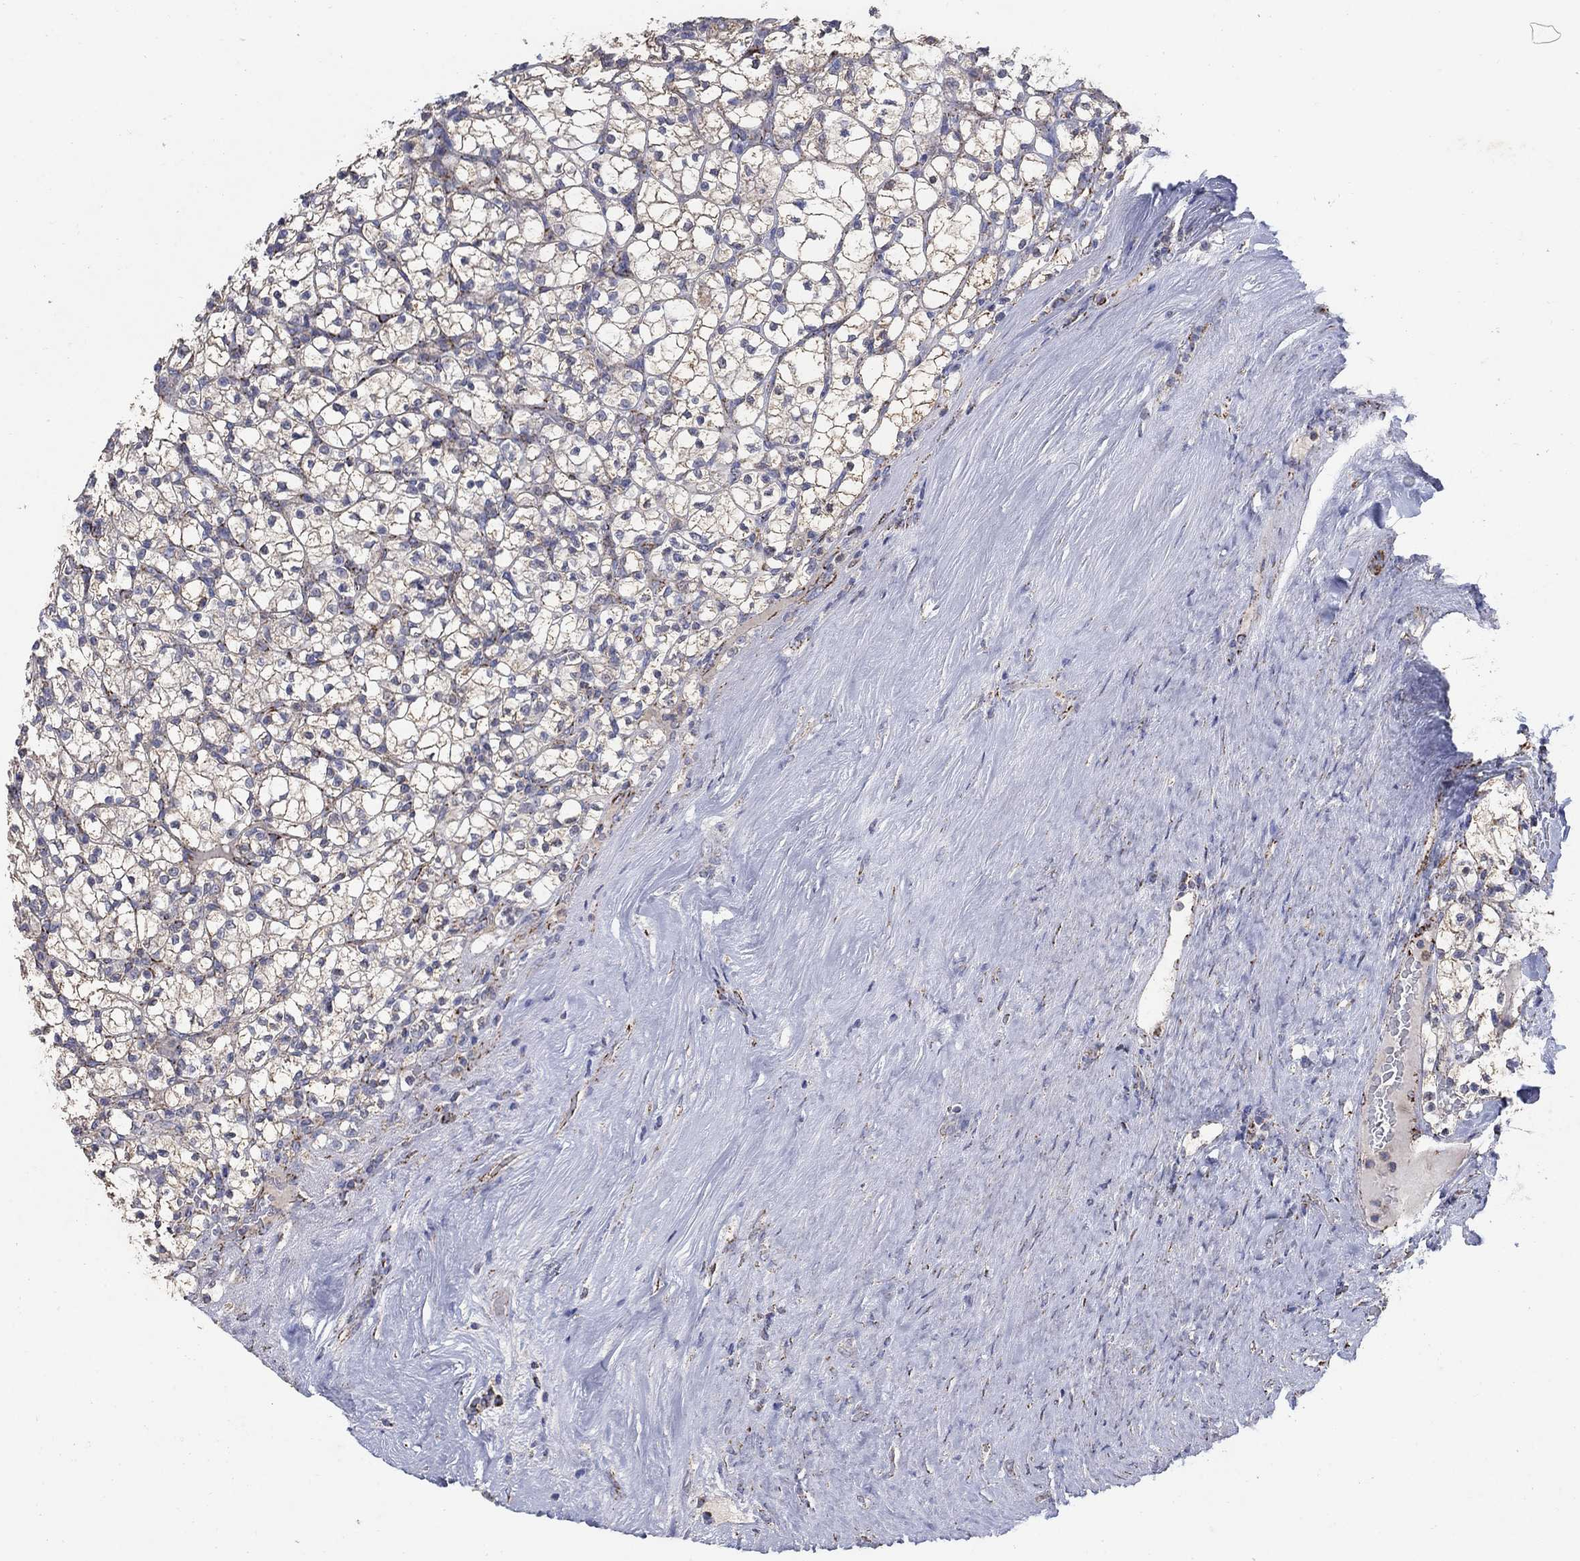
{"staining": {"intensity": "negative", "quantity": "none", "location": "none"}, "tissue": "renal cancer", "cell_type": "Tumor cells", "image_type": "cancer", "snomed": [{"axis": "morphology", "description": "Adenocarcinoma, NOS"}, {"axis": "topography", "description": "Kidney"}], "caption": "This is an immunohistochemistry (IHC) image of human renal cancer. There is no expression in tumor cells.", "gene": "PNPLA2", "patient": {"sex": "female", "age": 89}}